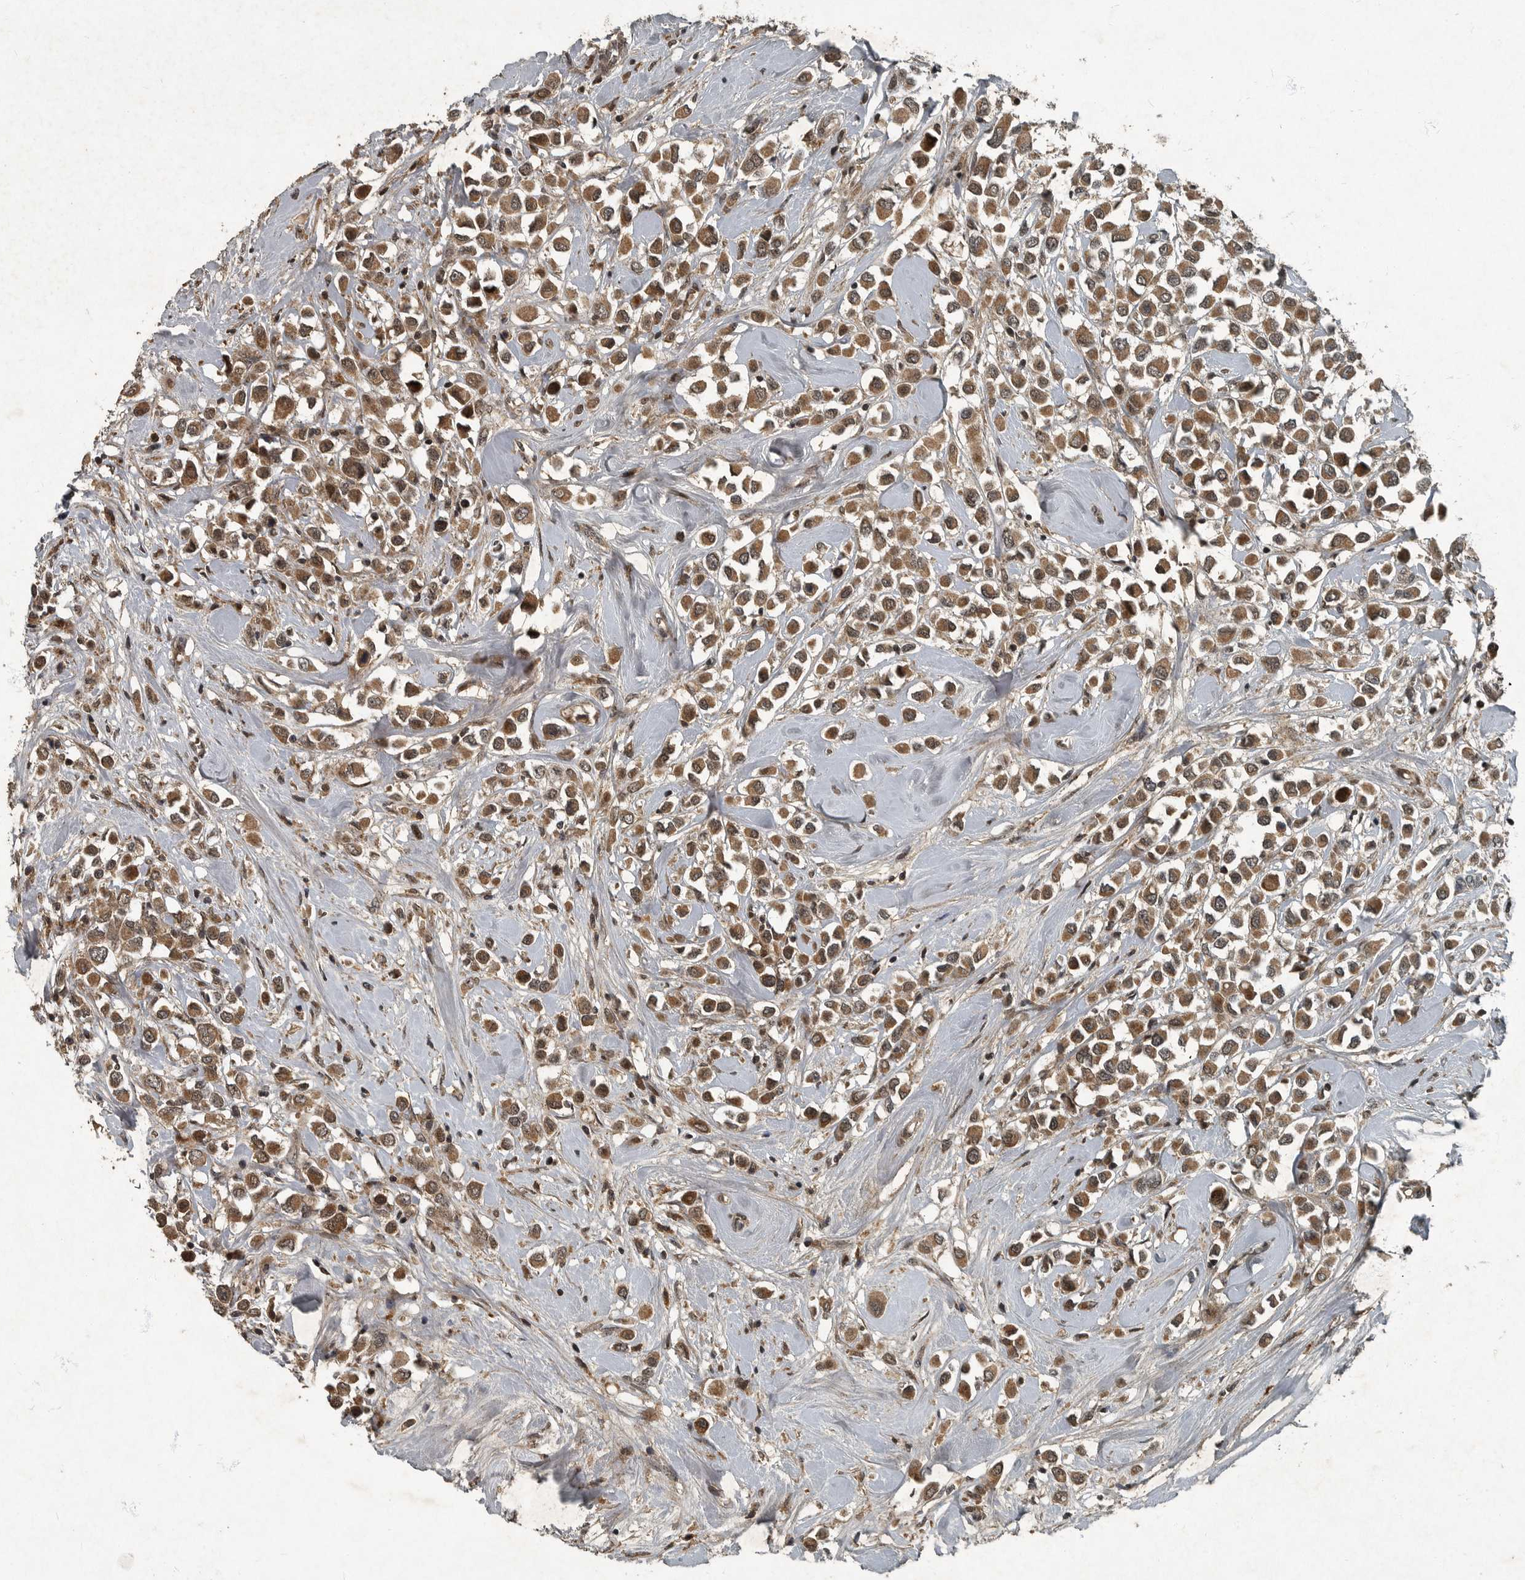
{"staining": {"intensity": "moderate", "quantity": ">75%", "location": "cytoplasmic/membranous,nuclear"}, "tissue": "breast cancer", "cell_type": "Tumor cells", "image_type": "cancer", "snomed": [{"axis": "morphology", "description": "Duct carcinoma"}, {"axis": "topography", "description": "Breast"}], "caption": "Immunohistochemistry micrograph of neoplastic tissue: breast cancer stained using immunohistochemistry exhibits medium levels of moderate protein expression localized specifically in the cytoplasmic/membranous and nuclear of tumor cells, appearing as a cytoplasmic/membranous and nuclear brown color.", "gene": "FOXO1", "patient": {"sex": "female", "age": 61}}